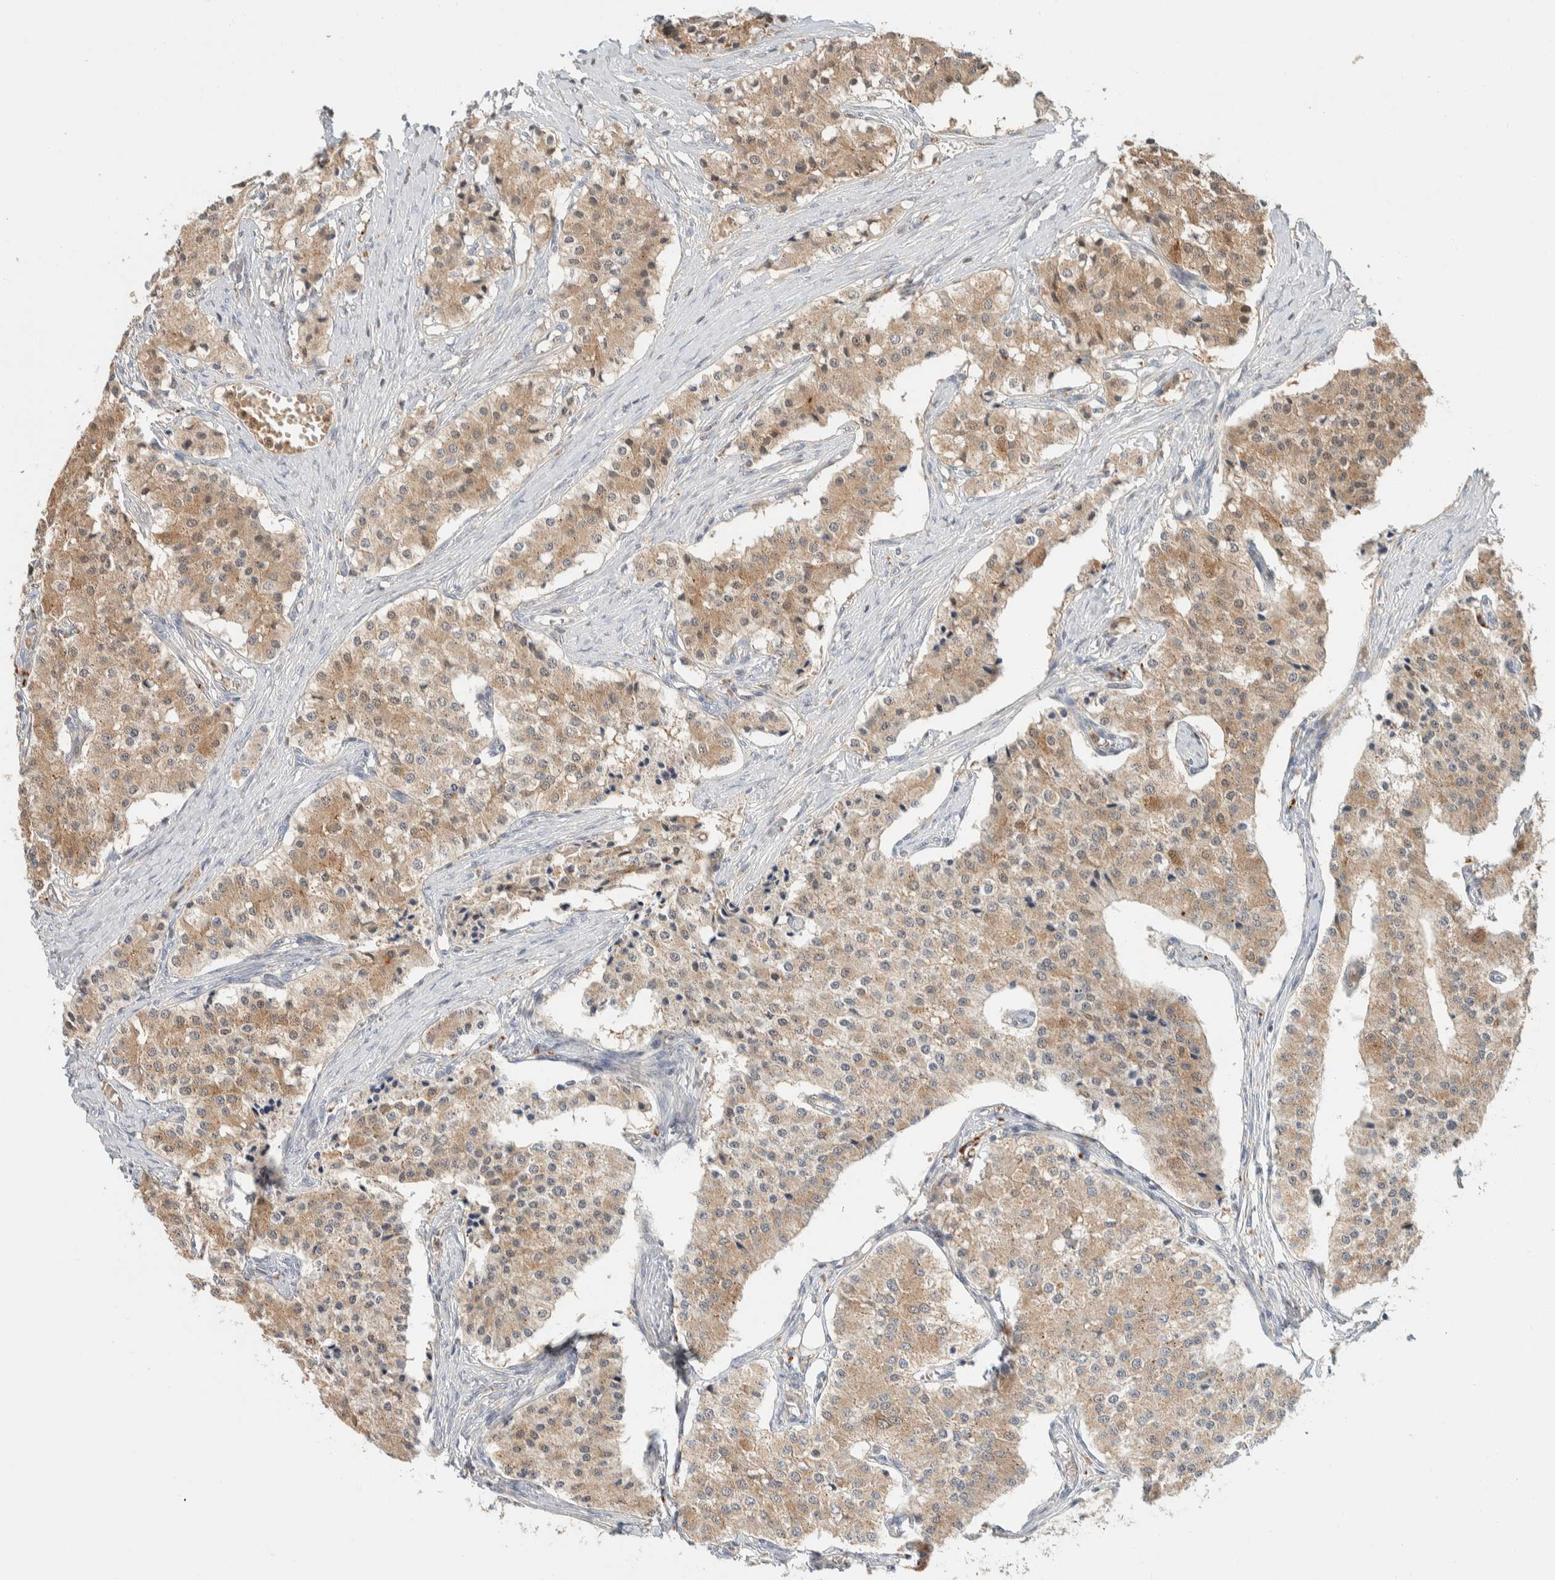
{"staining": {"intensity": "moderate", "quantity": ">75%", "location": "cytoplasmic/membranous"}, "tissue": "carcinoid", "cell_type": "Tumor cells", "image_type": "cancer", "snomed": [{"axis": "morphology", "description": "Carcinoid, malignant, NOS"}, {"axis": "topography", "description": "Colon"}], "caption": "Immunohistochemistry (IHC) image of neoplastic tissue: carcinoid stained using immunohistochemistry (IHC) reveals medium levels of moderate protein expression localized specifically in the cytoplasmic/membranous of tumor cells, appearing as a cytoplasmic/membranous brown color.", "gene": "GCLM", "patient": {"sex": "female", "age": 52}}